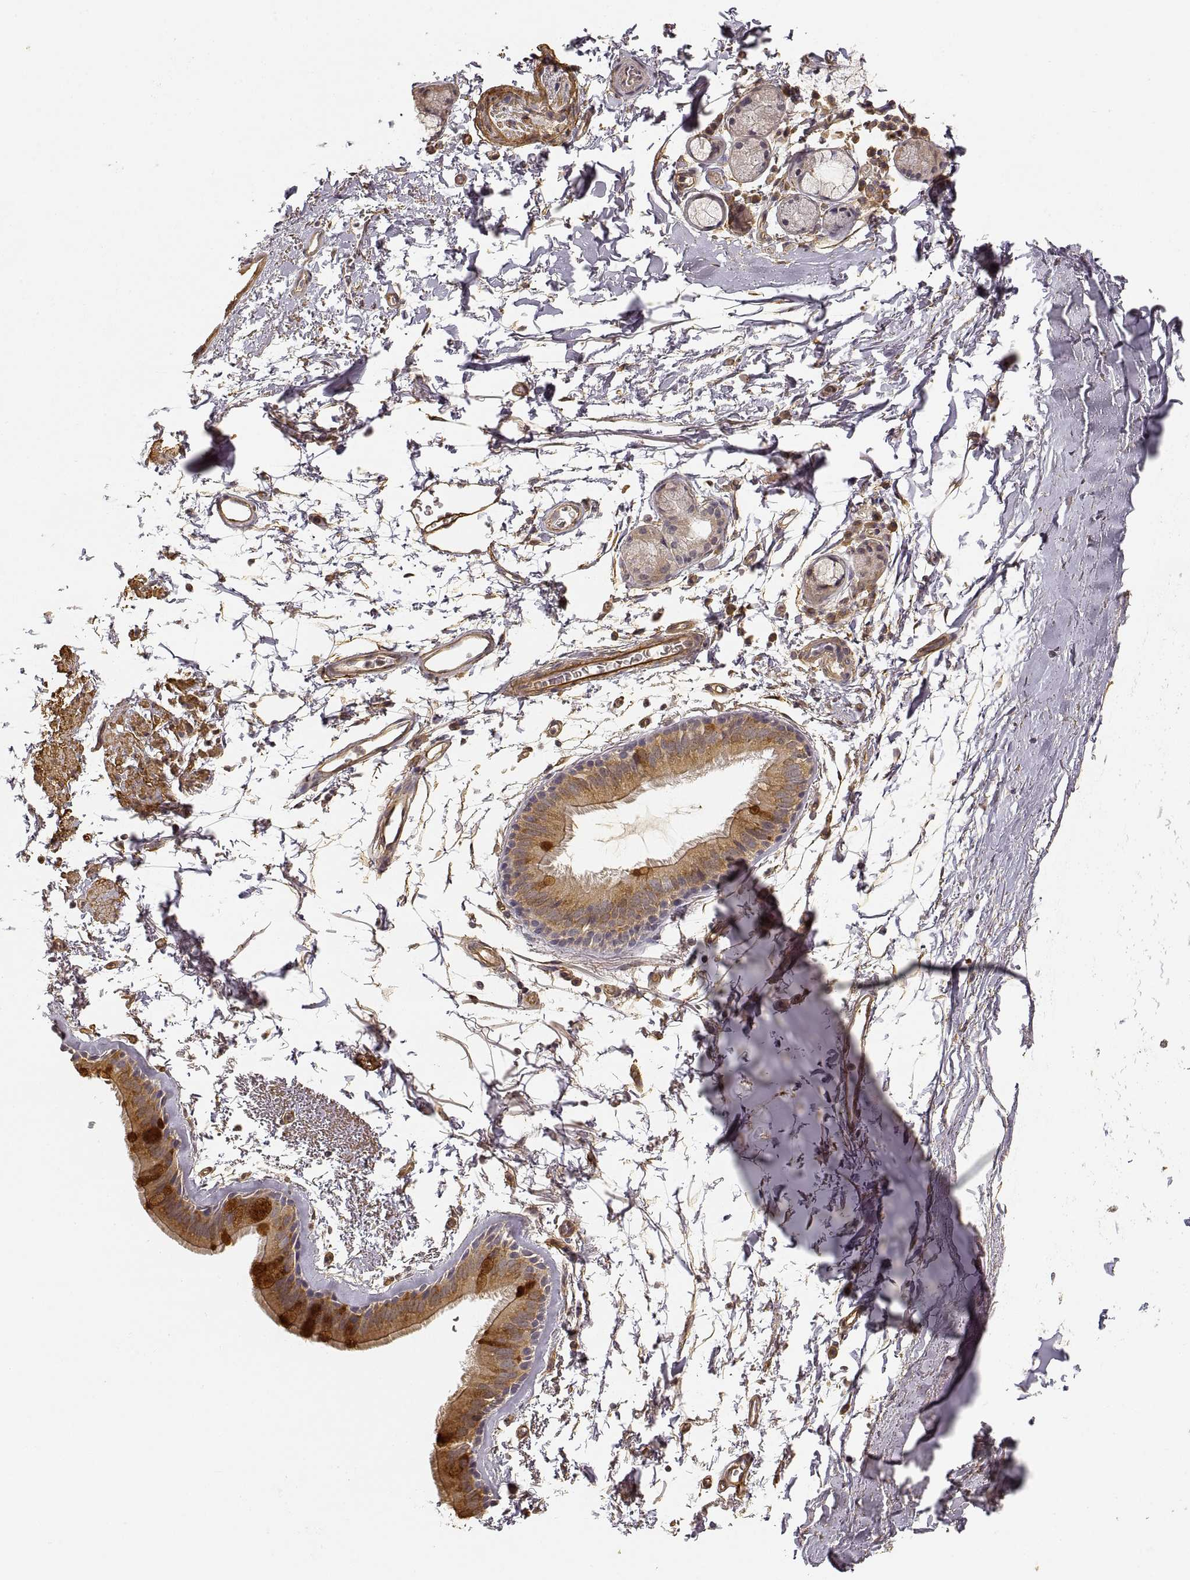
{"staining": {"intensity": "moderate", "quantity": ">75%", "location": "cytoplasmic/membranous"}, "tissue": "soft tissue", "cell_type": "Chondrocytes", "image_type": "normal", "snomed": [{"axis": "morphology", "description": "Normal tissue, NOS"}, {"axis": "topography", "description": "Lymph node"}, {"axis": "topography", "description": "Bronchus"}], "caption": "The photomicrograph shows immunohistochemical staining of unremarkable soft tissue. There is moderate cytoplasmic/membranous staining is present in about >75% of chondrocytes.", "gene": "LAMA4", "patient": {"sex": "female", "age": 70}}